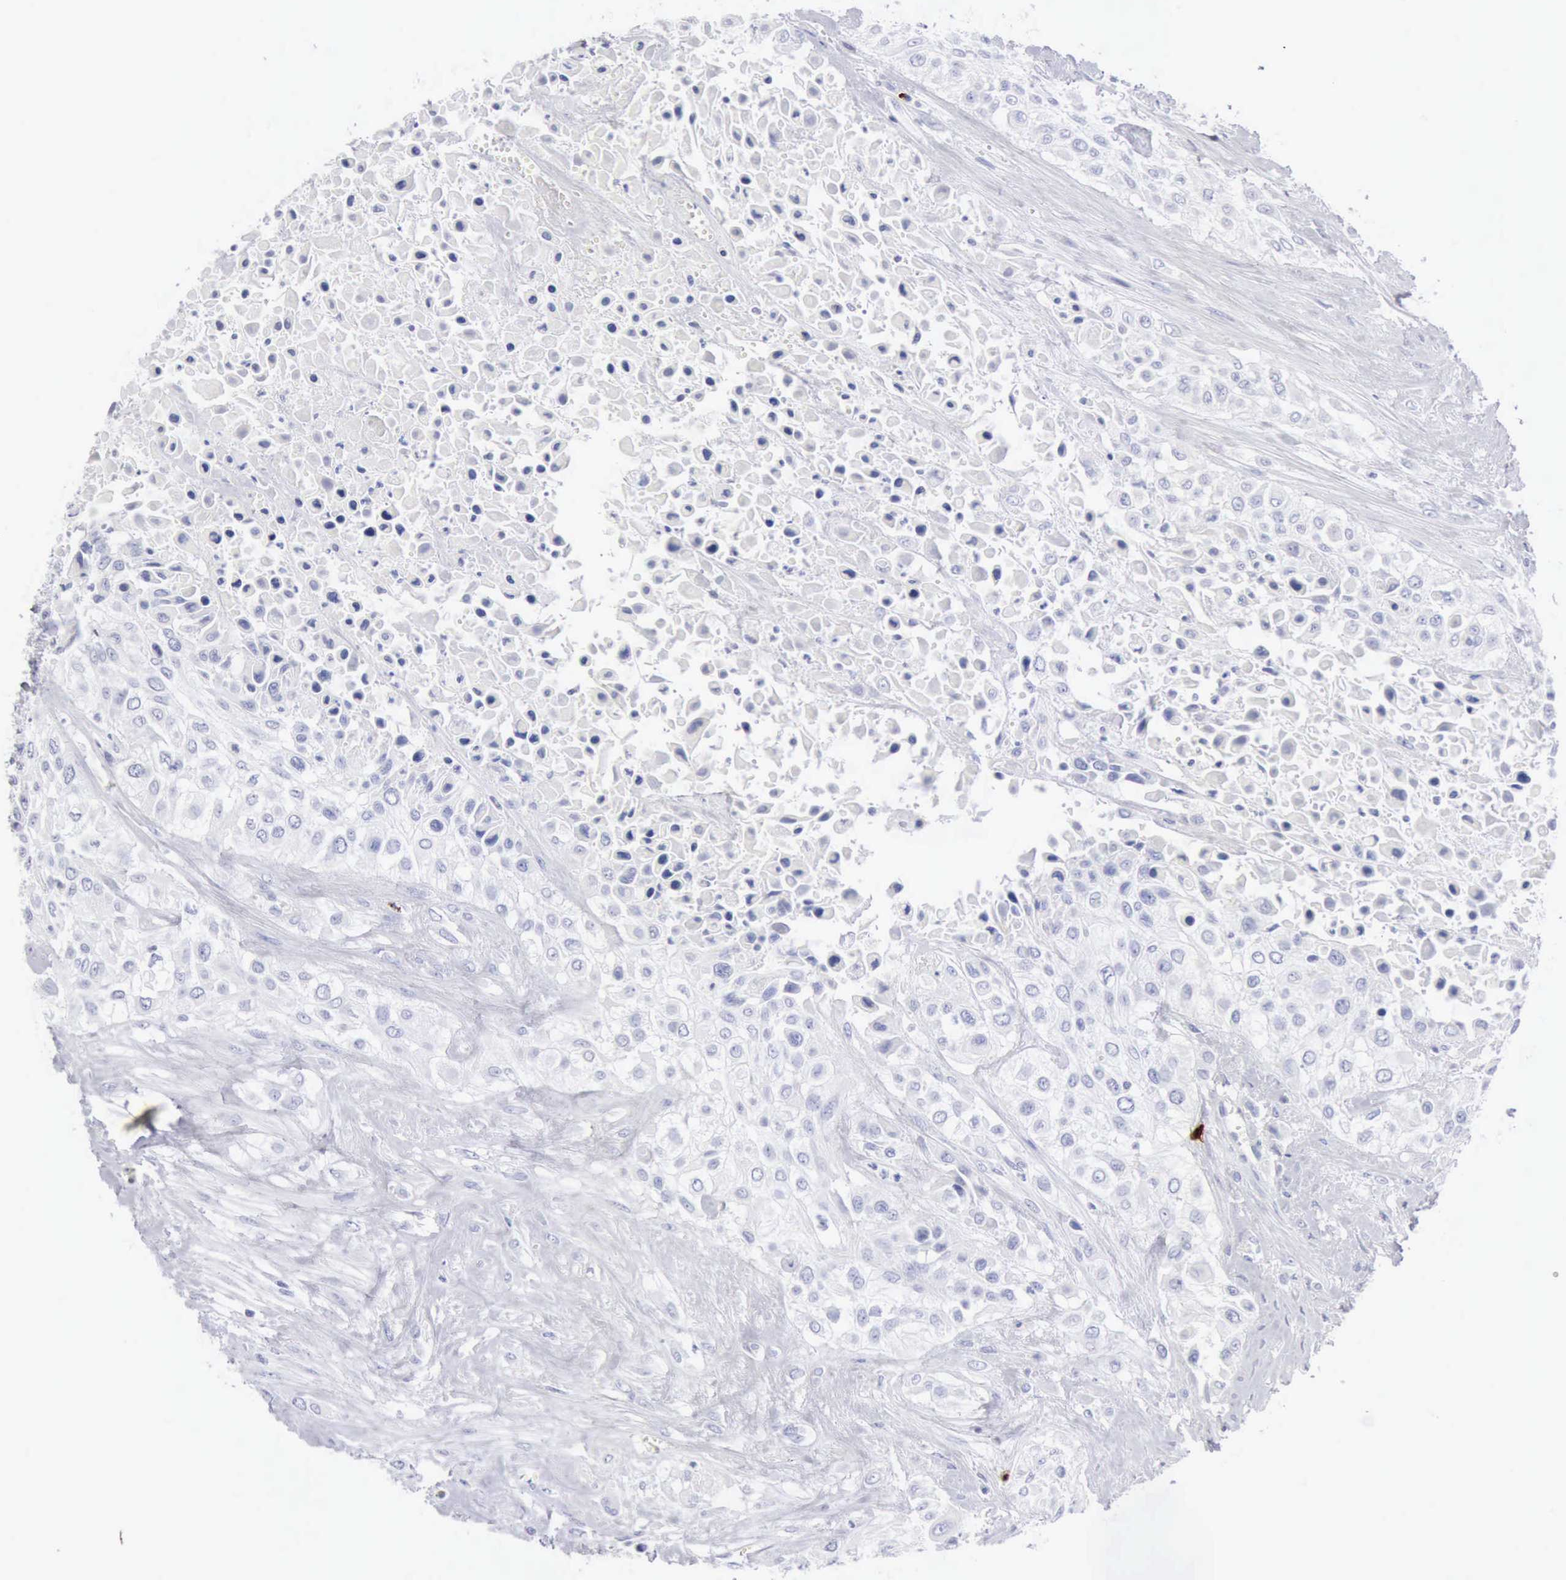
{"staining": {"intensity": "negative", "quantity": "none", "location": "none"}, "tissue": "urothelial cancer", "cell_type": "Tumor cells", "image_type": "cancer", "snomed": [{"axis": "morphology", "description": "Urothelial carcinoma, High grade"}, {"axis": "topography", "description": "Urinary bladder"}], "caption": "This is a photomicrograph of immunohistochemistry (IHC) staining of urothelial carcinoma (high-grade), which shows no staining in tumor cells.", "gene": "GZMB", "patient": {"sex": "male", "age": 57}}